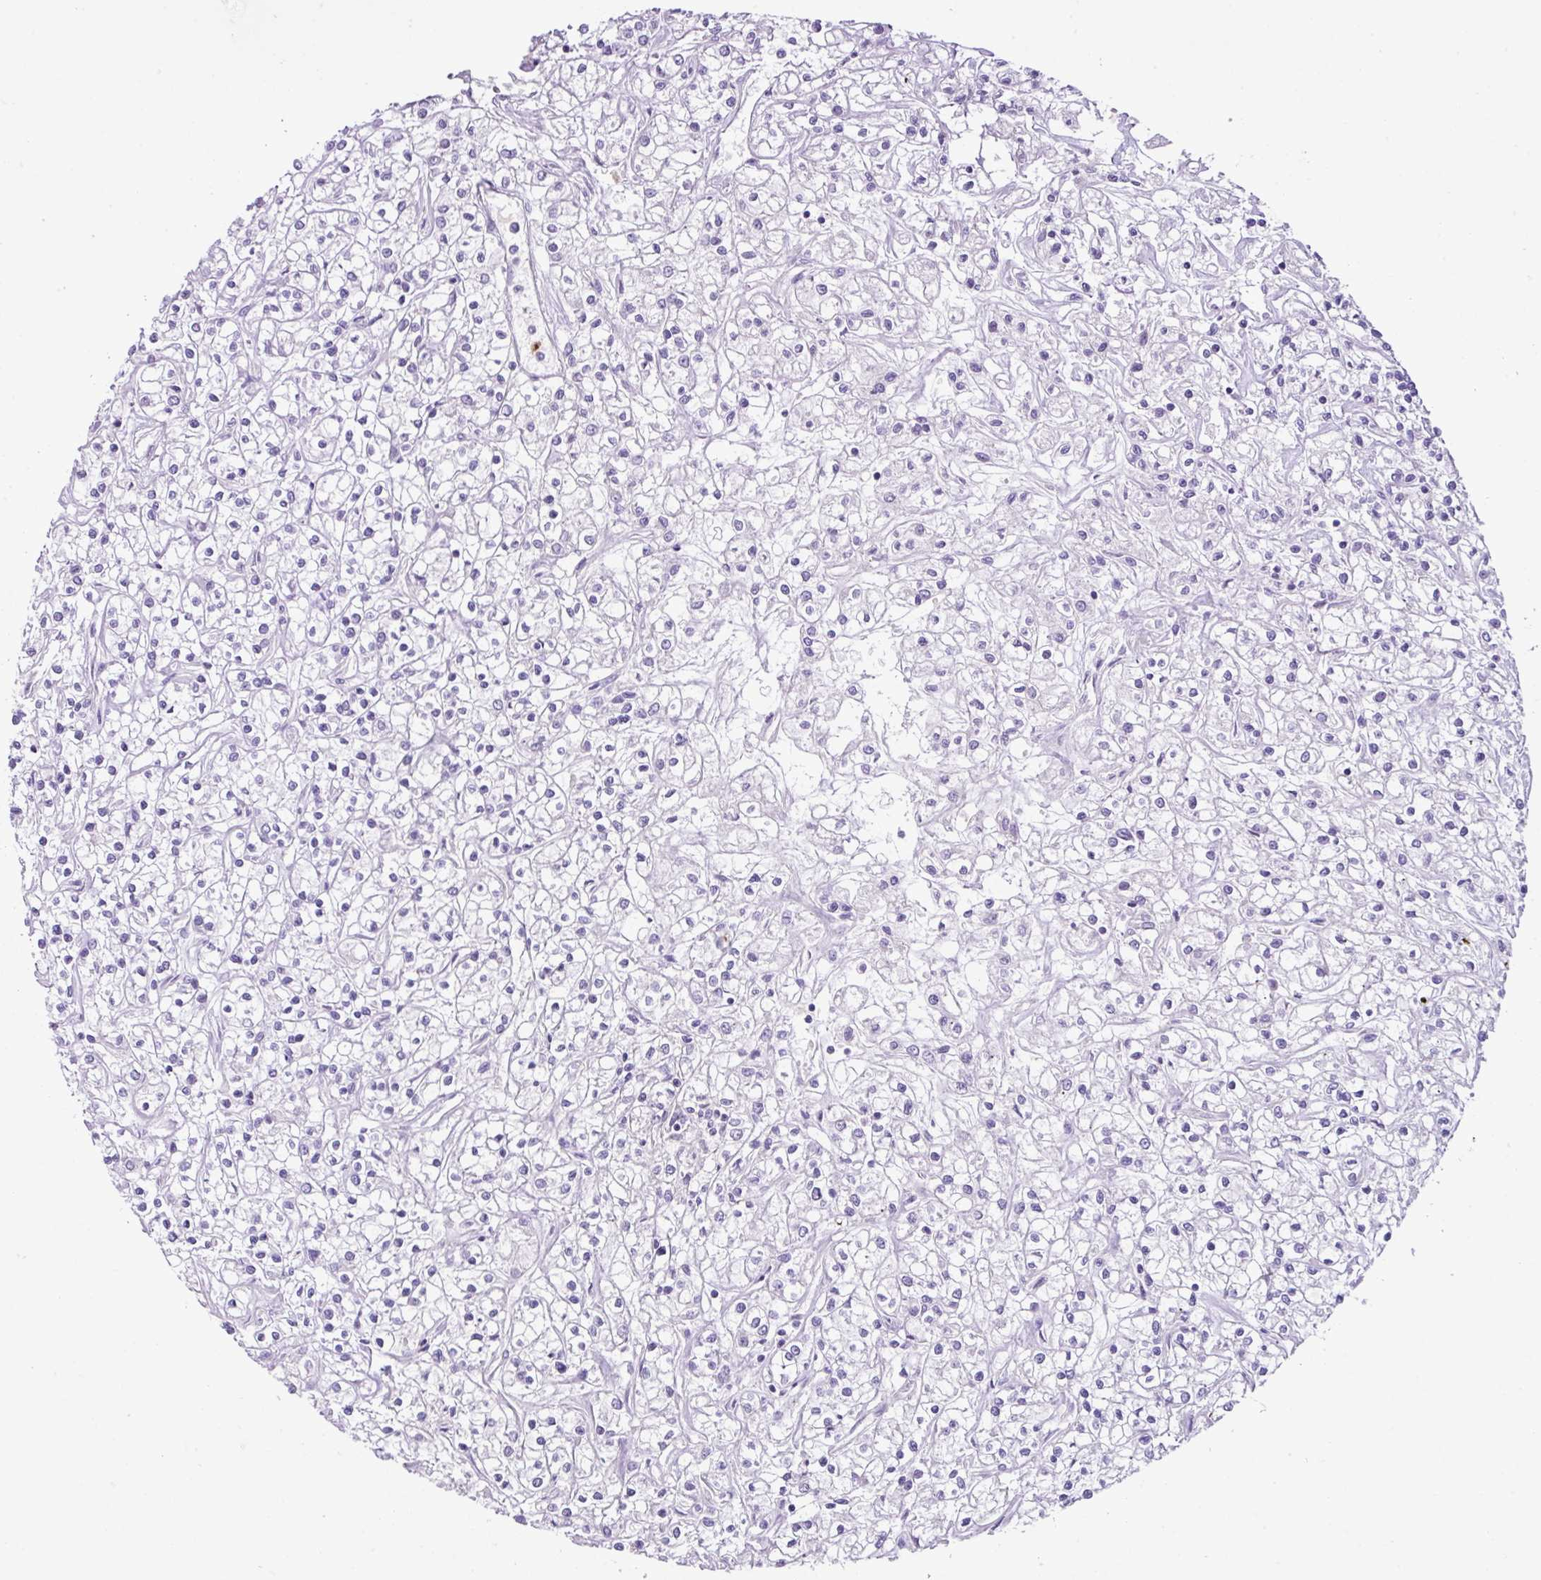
{"staining": {"intensity": "negative", "quantity": "none", "location": "none"}, "tissue": "renal cancer", "cell_type": "Tumor cells", "image_type": "cancer", "snomed": [{"axis": "morphology", "description": "Adenocarcinoma, NOS"}, {"axis": "topography", "description": "Kidney"}], "caption": "An IHC histopathology image of renal cancer is shown. There is no staining in tumor cells of renal cancer.", "gene": "HTR3E", "patient": {"sex": "female", "age": 59}}